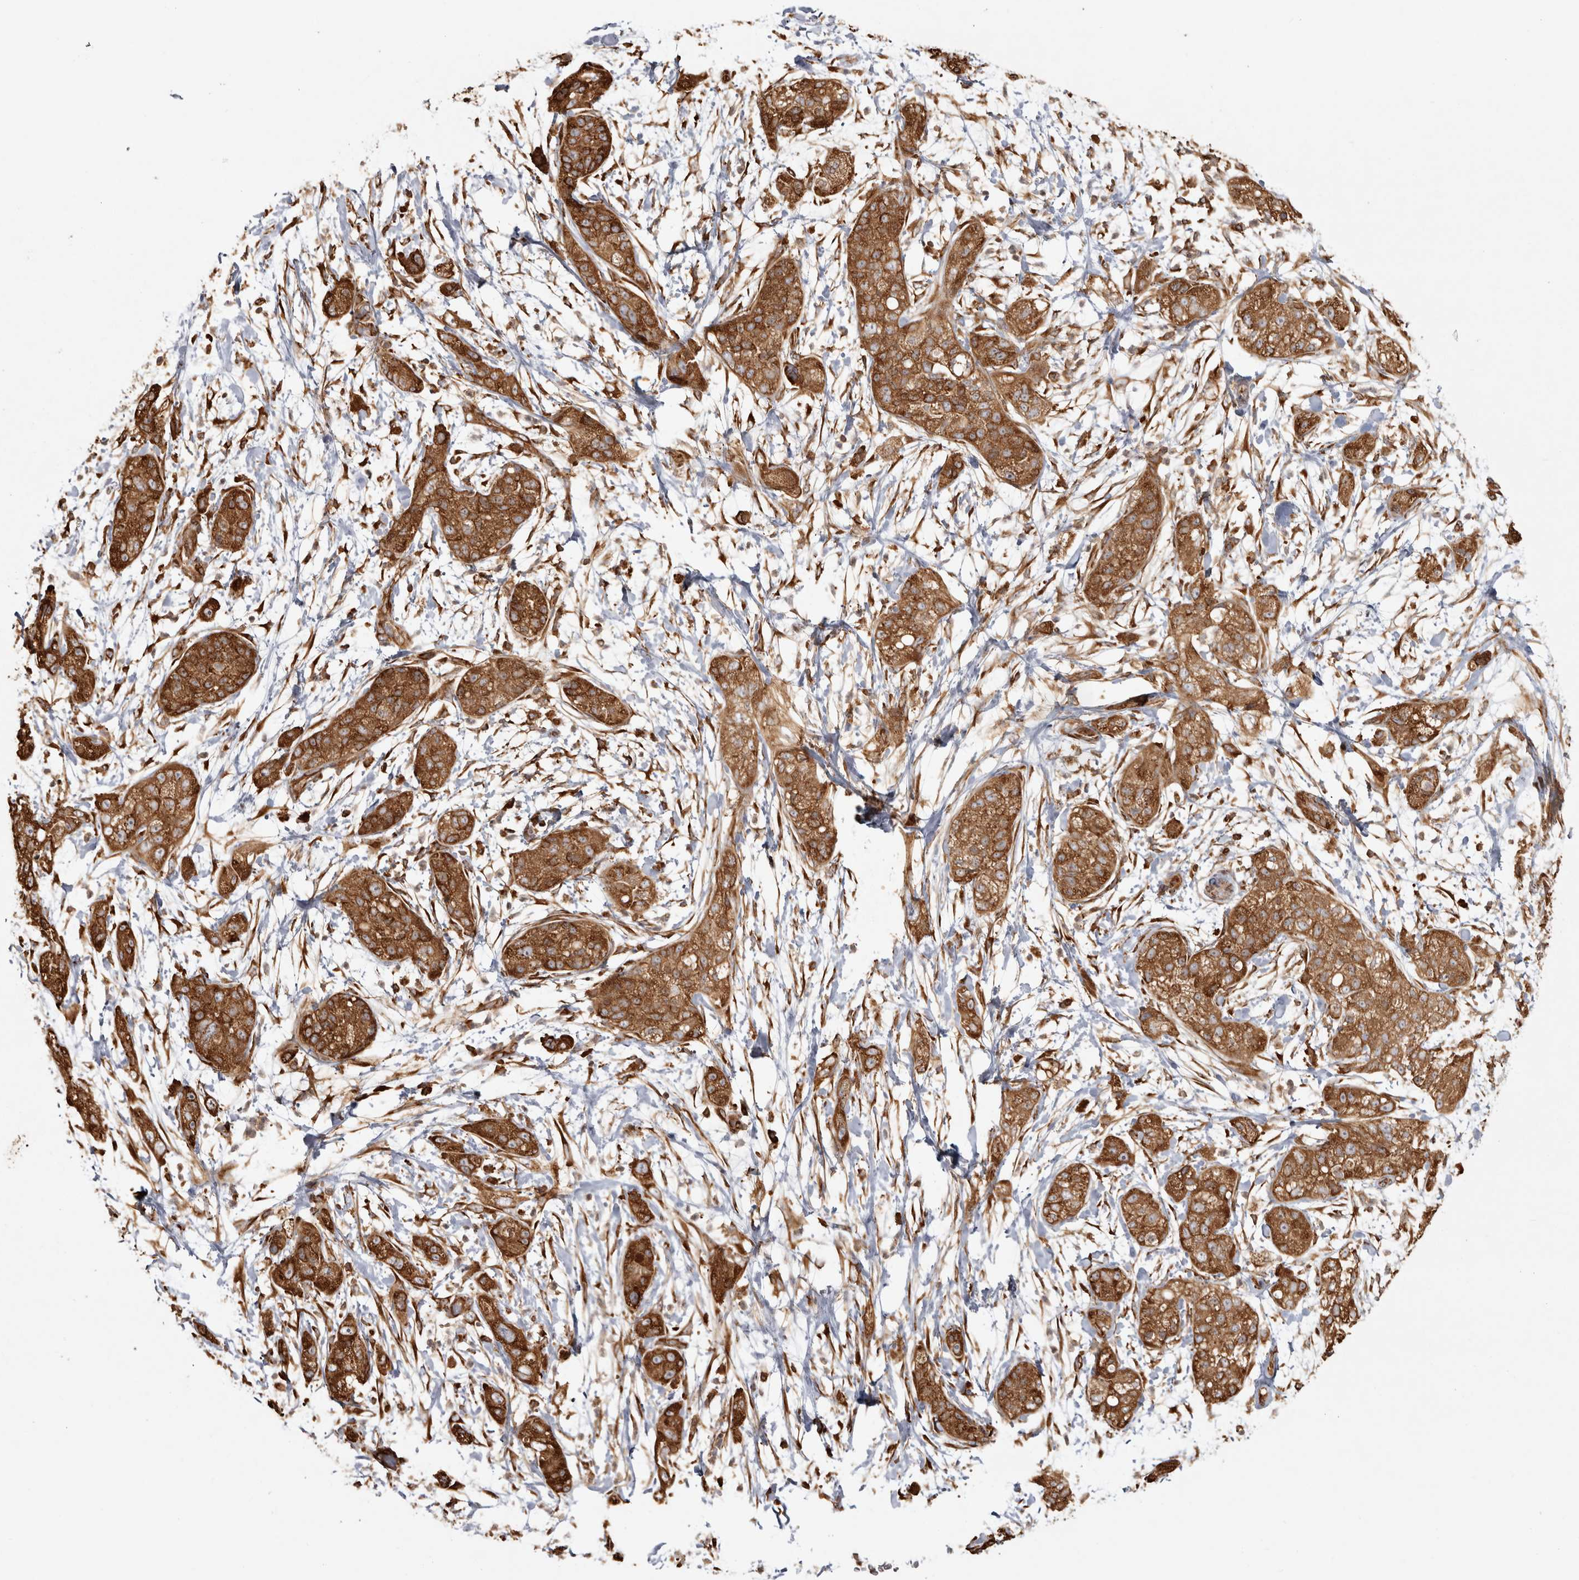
{"staining": {"intensity": "strong", "quantity": ">75%", "location": "cytoplasmic/membranous"}, "tissue": "pancreatic cancer", "cell_type": "Tumor cells", "image_type": "cancer", "snomed": [{"axis": "morphology", "description": "Adenocarcinoma, NOS"}, {"axis": "topography", "description": "Pancreas"}], "caption": "Protein staining shows strong cytoplasmic/membranous positivity in about >75% of tumor cells in pancreatic cancer. (Stains: DAB (3,3'-diaminobenzidine) in brown, nuclei in blue, Microscopy: brightfield microscopy at high magnification).", "gene": "CAMSAP2", "patient": {"sex": "female", "age": 78}}